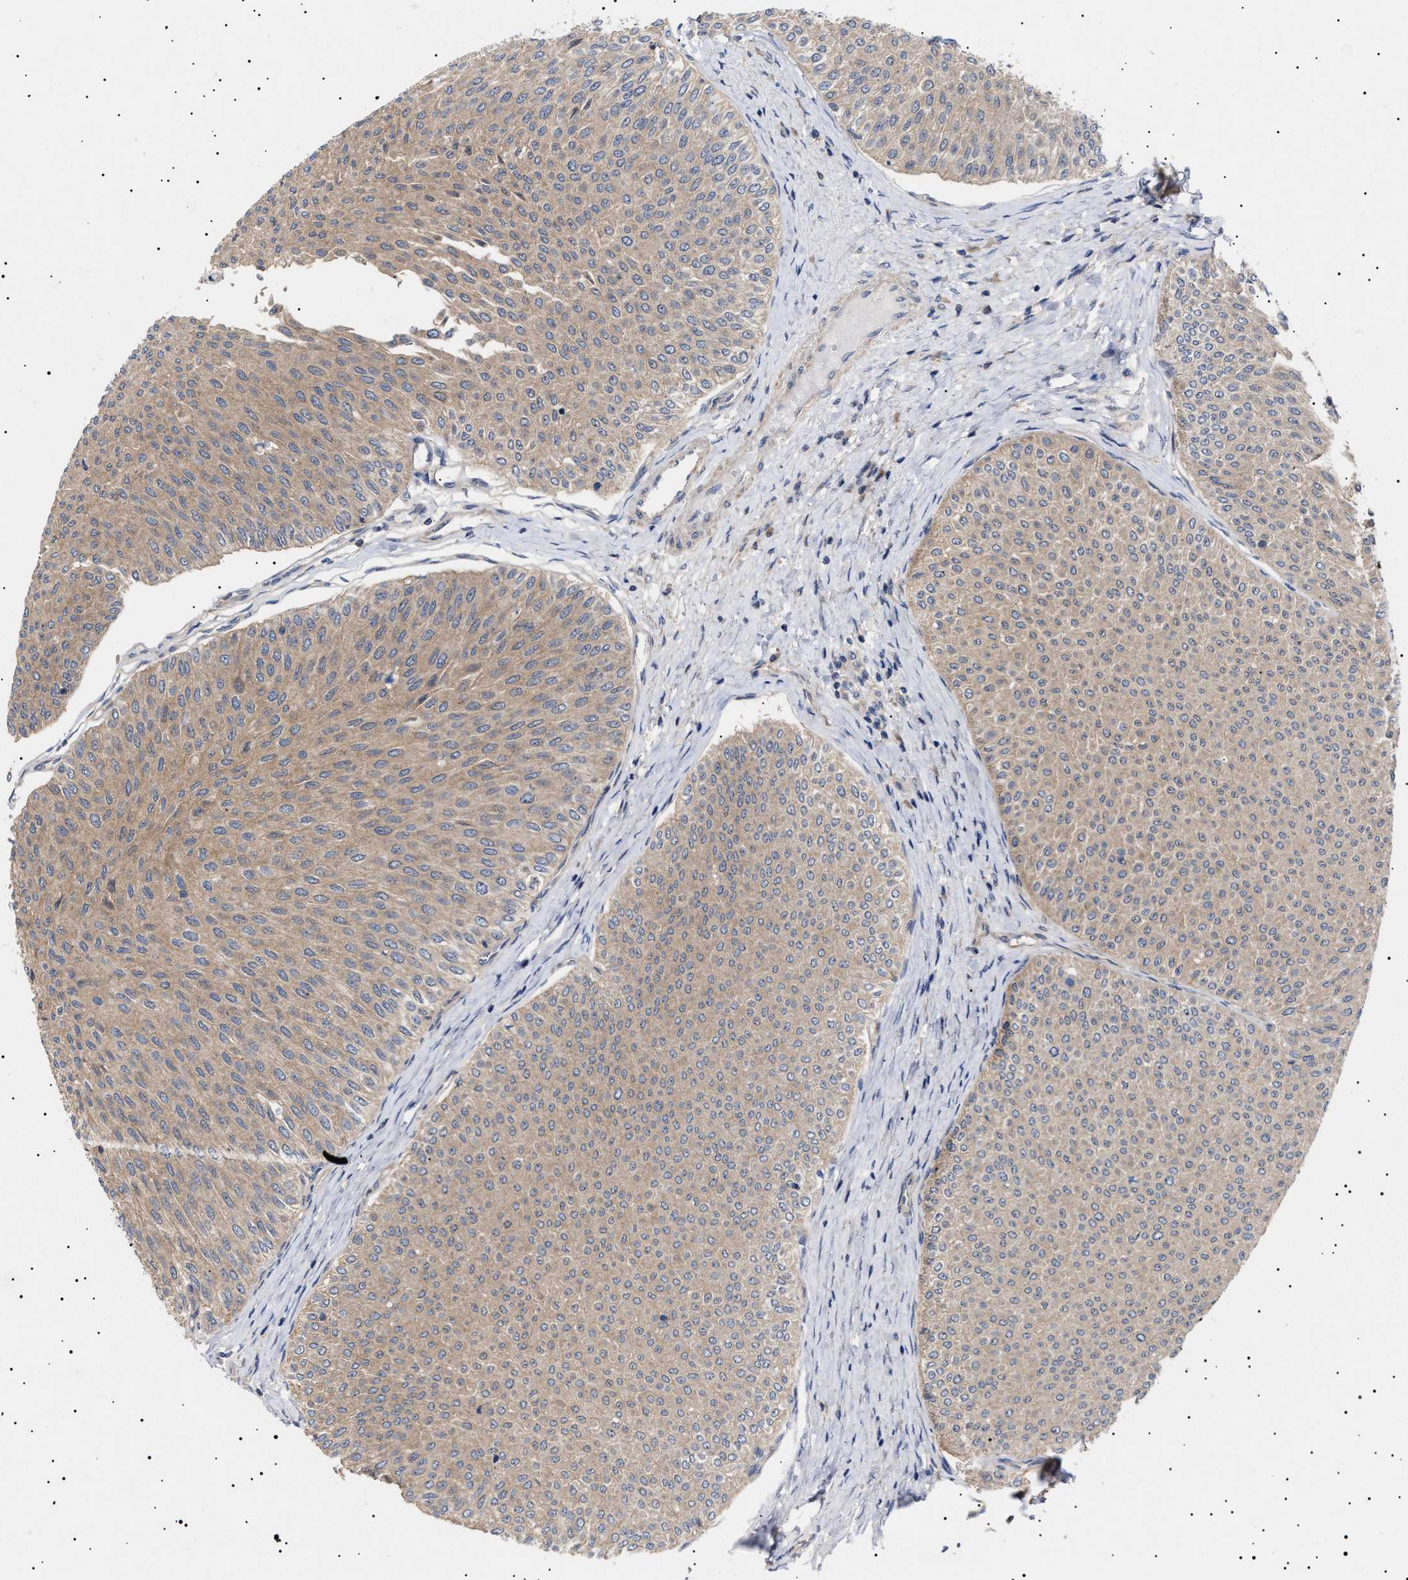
{"staining": {"intensity": "weak", "quantity": ">75%", "location": "cytoplasmic/membranous"}, "tissue": "urothelial cancer", "cell_type": "Tumor cells", "image_type": "cancer", "snomed": [{"axis": "morphology", "description": "Urothelial carcinoma, Low grade"}, {"axis": "topography", "description": "Urinary bladder"}], "caption": "Urothelial cancer was stained to show a protein in brown. There is low levels of weak cytoplasmic/membranous positivity in approximately >75% of tumor cells.", "gene": "NPLOC4", "patient": {"sex": "male", "age": 78}}